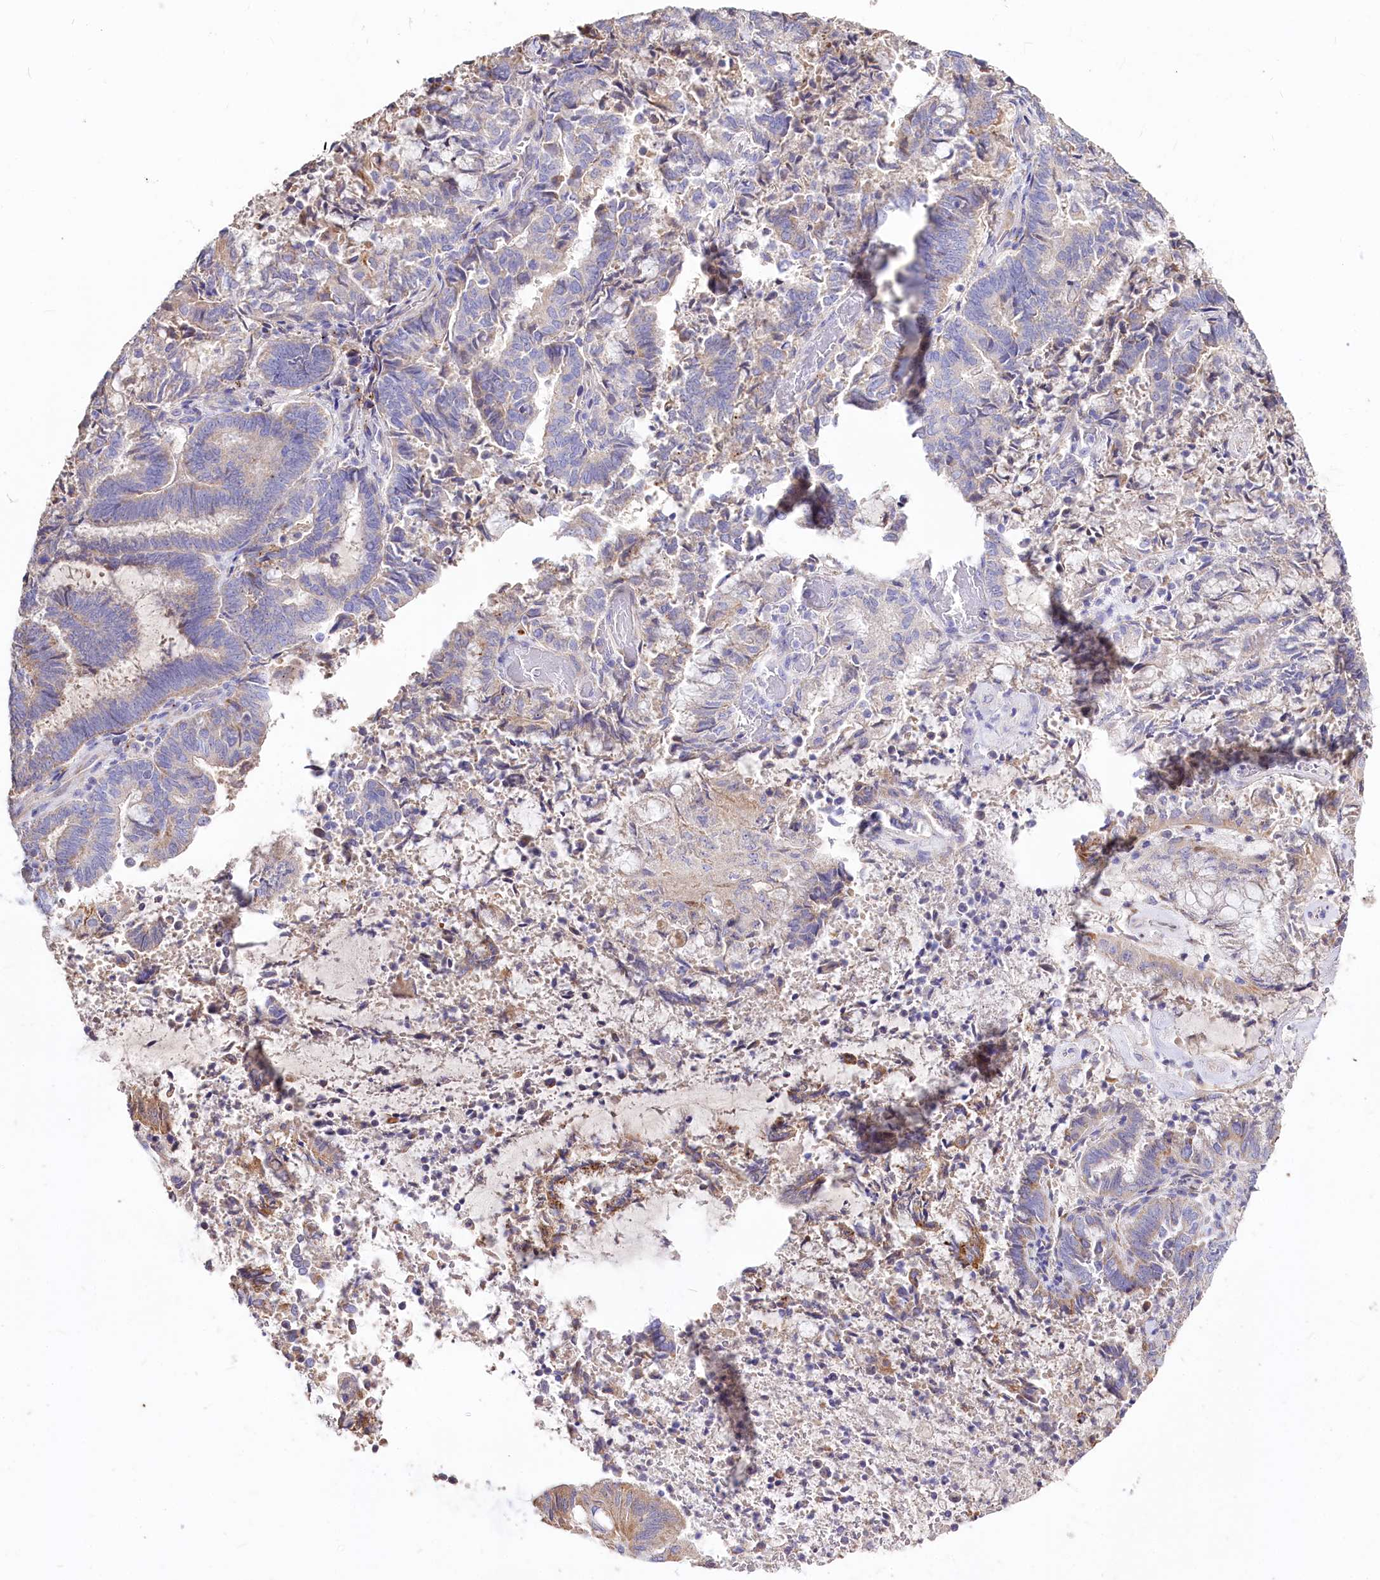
{"staining": {"intensity": "negative", "quantity": "none", "location": "none"}, "tissue": "endometrial cancer", "cell_type": "Tumor cells", "image_type": "cancer", "snomed": [{"axis": "morphology", "description": "Adenocarcinoma, NOS"}, {"axis": "topography", "description": "Endometrium"}], "caption": "The immunohistochemistry (IHC) micrograph has no significant positivity in tumor cells of endometrial adenocarcinoma tissue.", "gene": "PTER", "patient": {"sex": "female", "age": 80}}